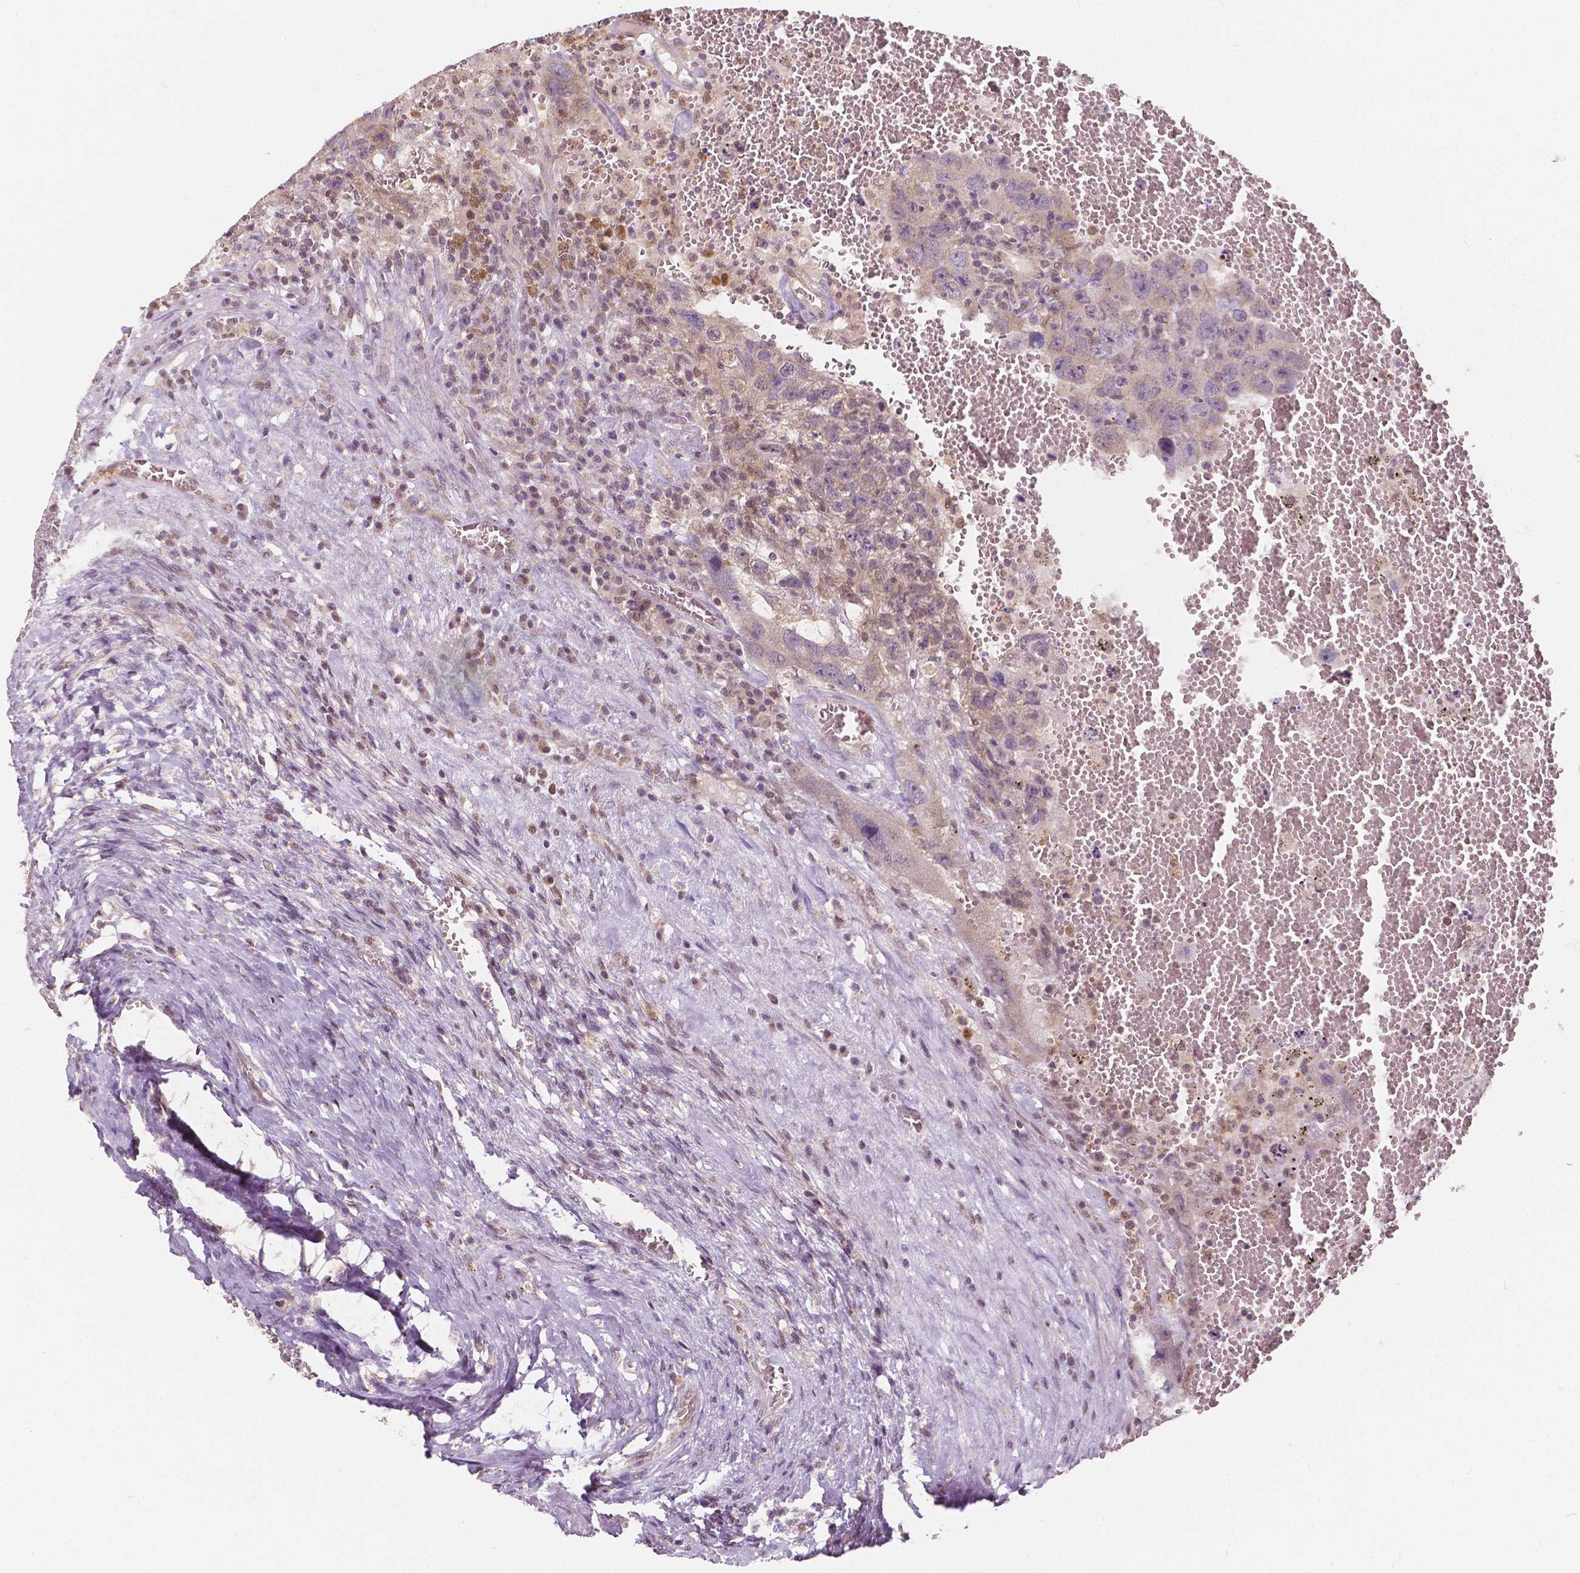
{"staining": {"intensity": "negative", "quantity": "none", "location": "none"}, "tissue": "testis cancer", "cell_type": "Tumor cells", "image_type": "cancer", "snomed": [{"axis": "morphology", "description": "Carcinoma, Embryonal, NOS"}, {"axis": "topography", "description": "Testis"}], "caption": "Image shows no significant protein expression in tumor cells of testis cancer.", "gene": "NAPRT", "patient": {"sex": "male", "age": 26}}